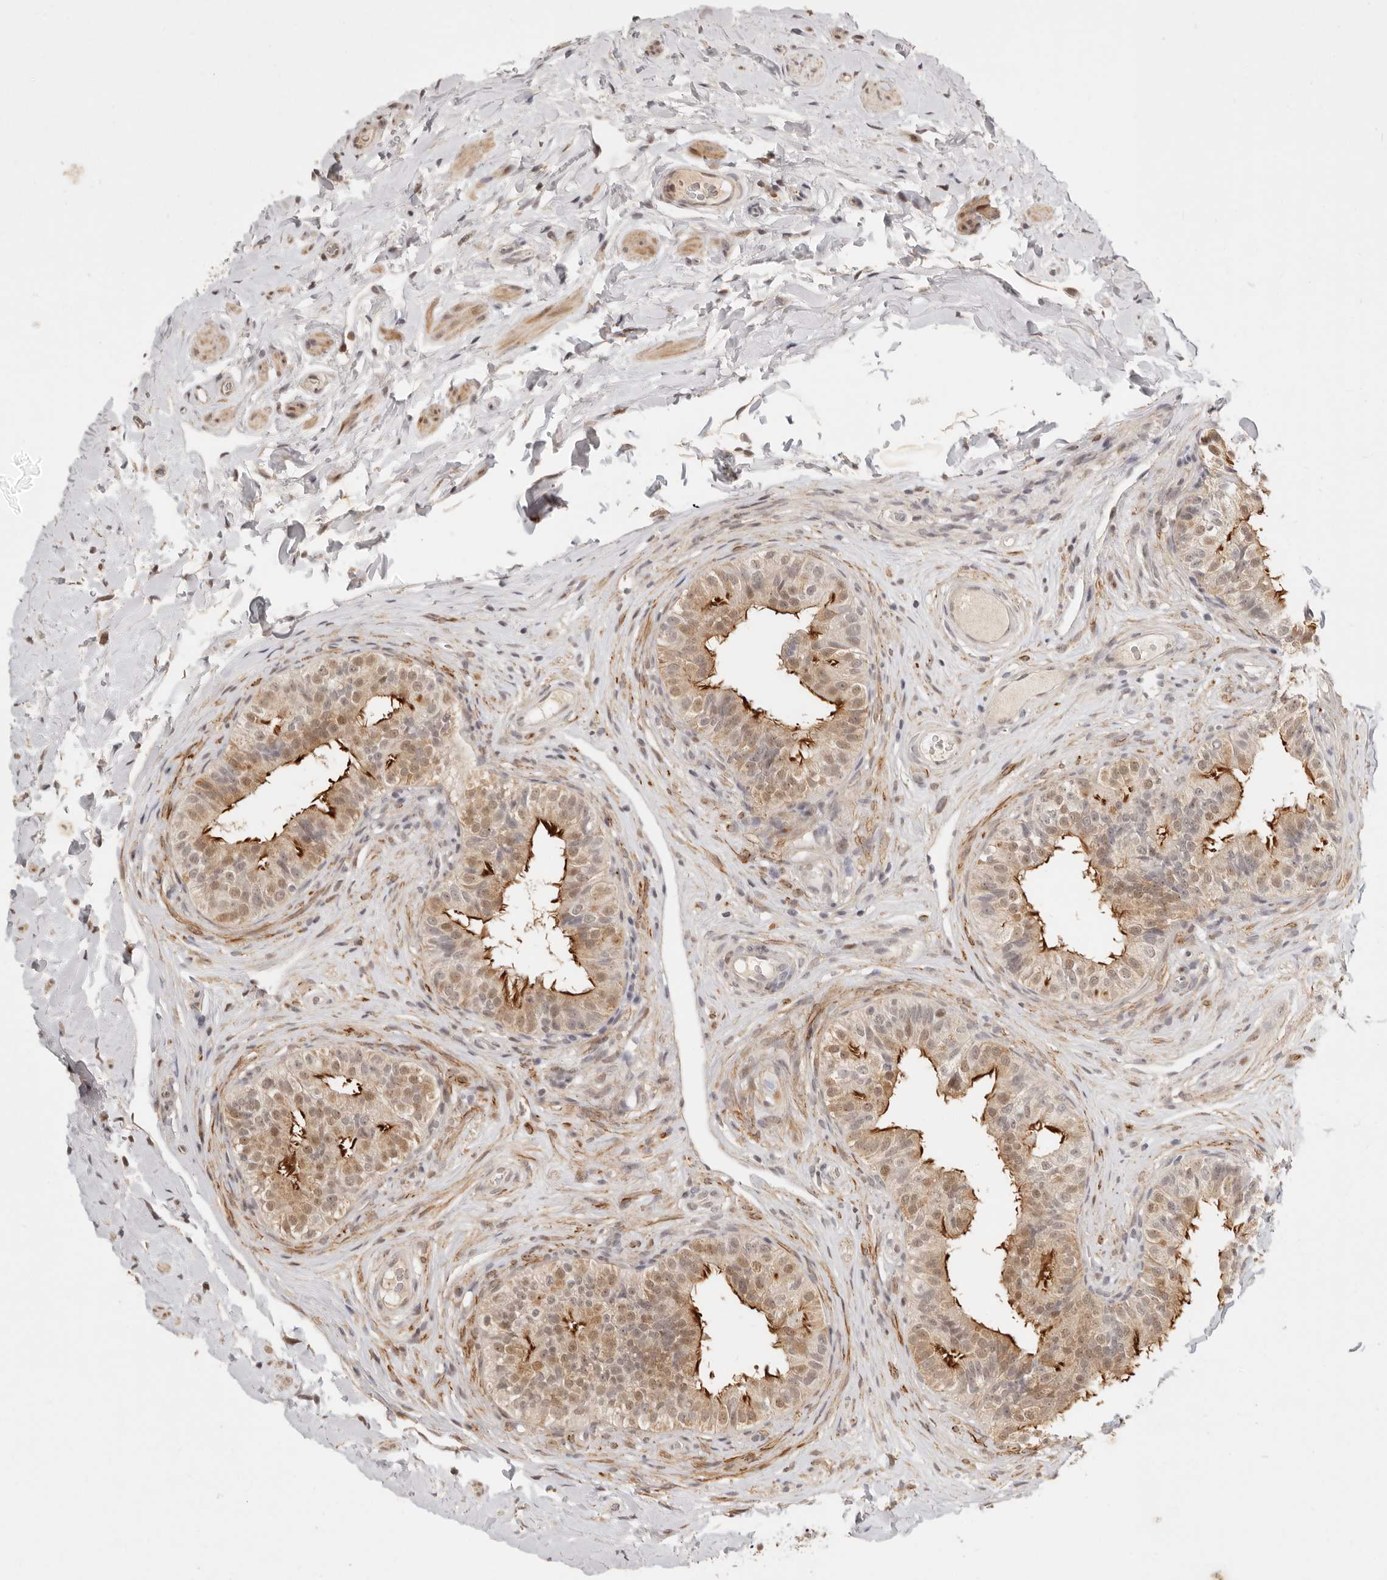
{"staining": {"intensity": "moderate", "quantity": ">75%", "location": "cytoplasmic/membranous,nuclear"}, "tissue": "epididymis", "cell_type": "Glandular cells", "image_type": "normal", "snomed": [{"axis": "morphology", "description": "Normal tissue, NOS"}, {"axis": "topography", "description": "Epididymis"}], "caption": "Immunohistochemistry (IHC) of unremarkable epididymis reveals medium levels of moderate cytoplasmic/membranous,nuclear positivity in approximately >75% of glandular cells.", "gene": "GPBP1L1", "patient": {"sex": "male", "age": 49}}